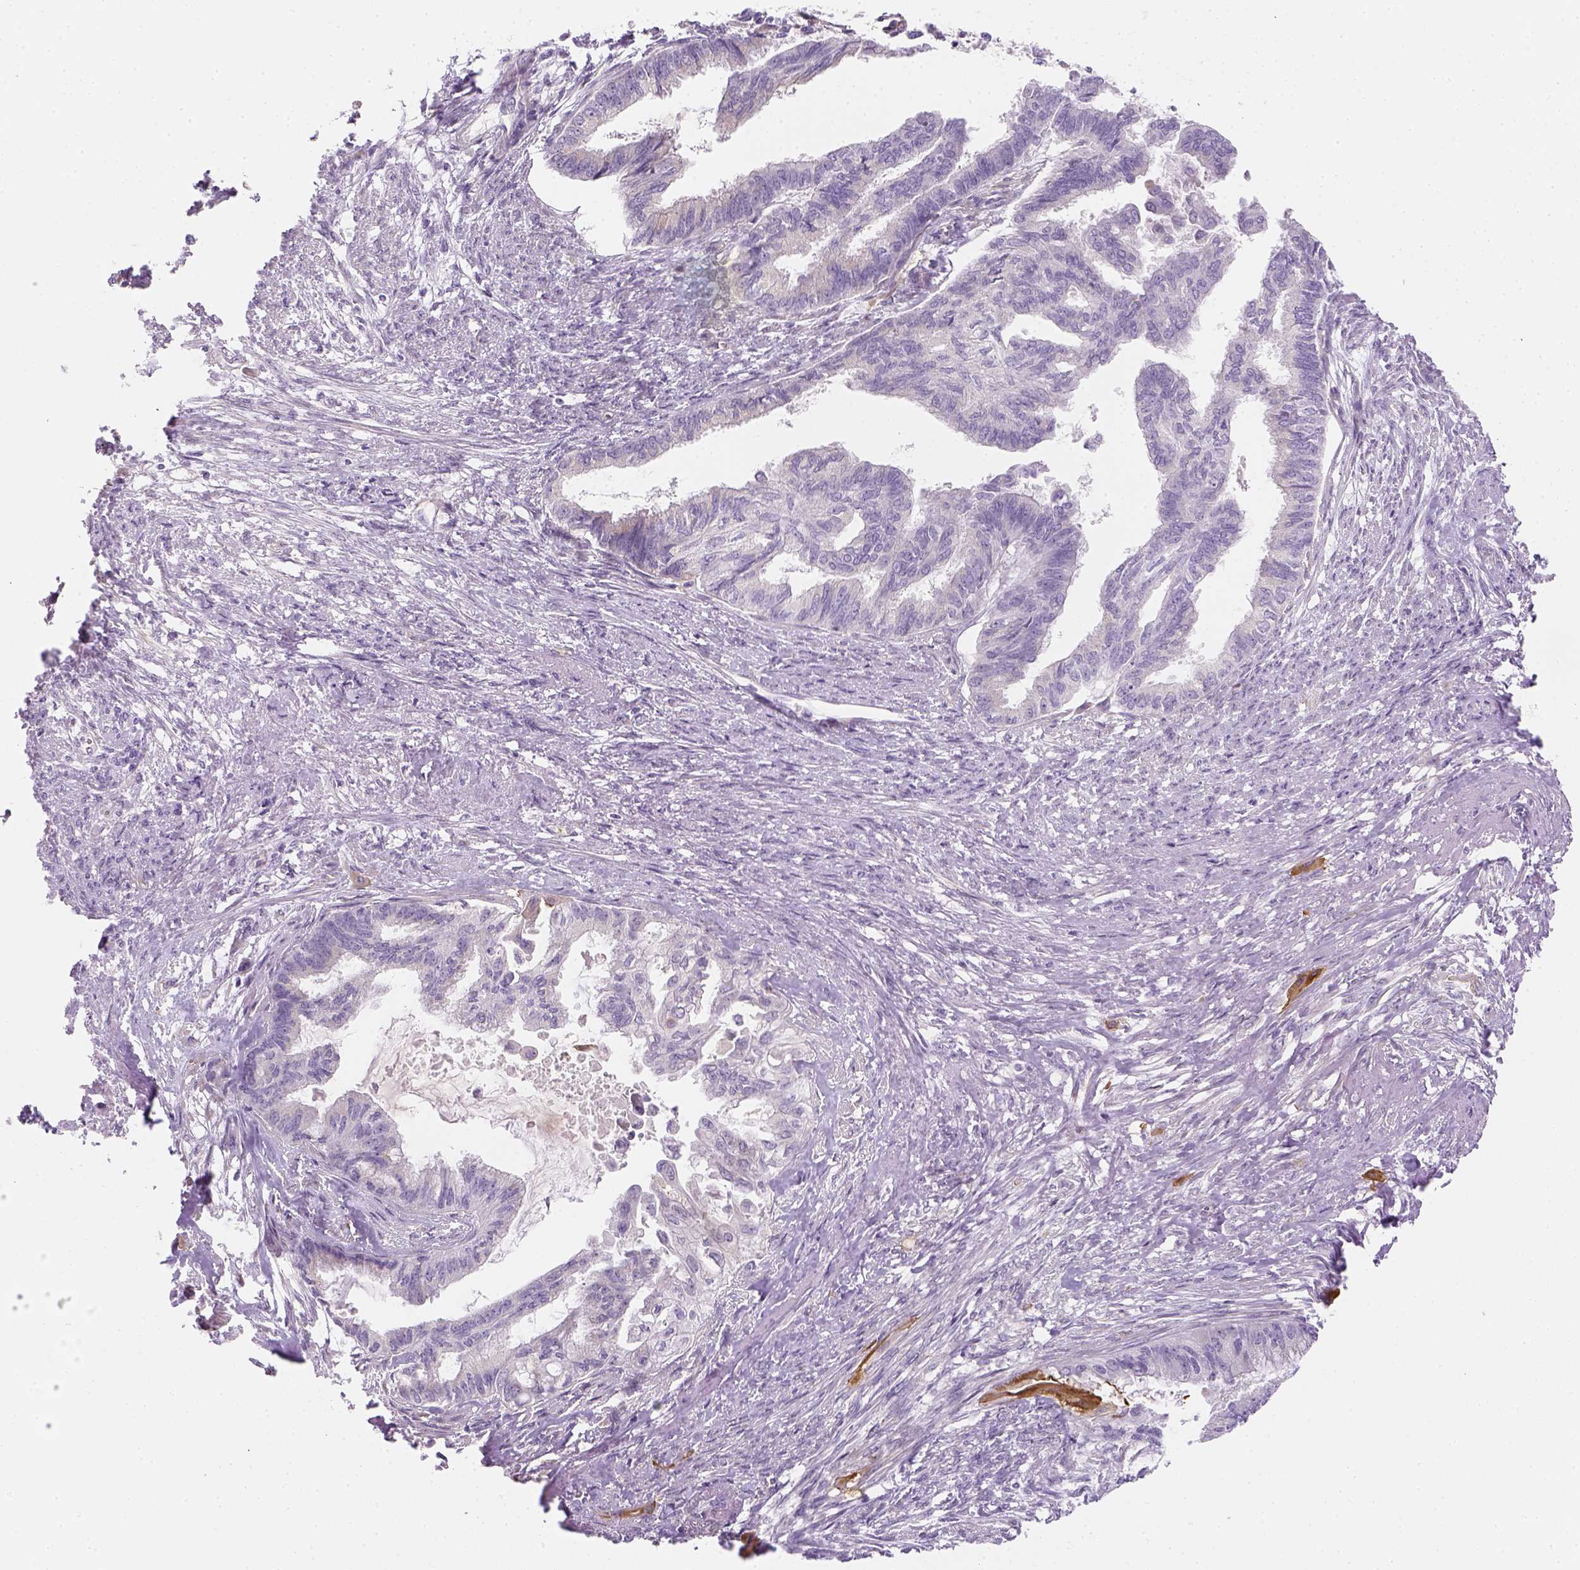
{"staining": {"intensity": "negative", "quantity": "none", "location": "none"}, "tissue": "endometrial cancer", "cell_type": "Tumor cells", "image_type": "cancer", "snomed": [{"axis": "morphology", "description": "Adenocarcinoma, NOS"}, {"axis": "topography", "description": "Endometrium"}], "caption": "Immunohistochemistry (IHC) of human adenocarcinoma (endometrial) demonstrates no positivity in tumor cells.", "gene": "CACNB1", "patient": {"sex": "female", "age": 86}}